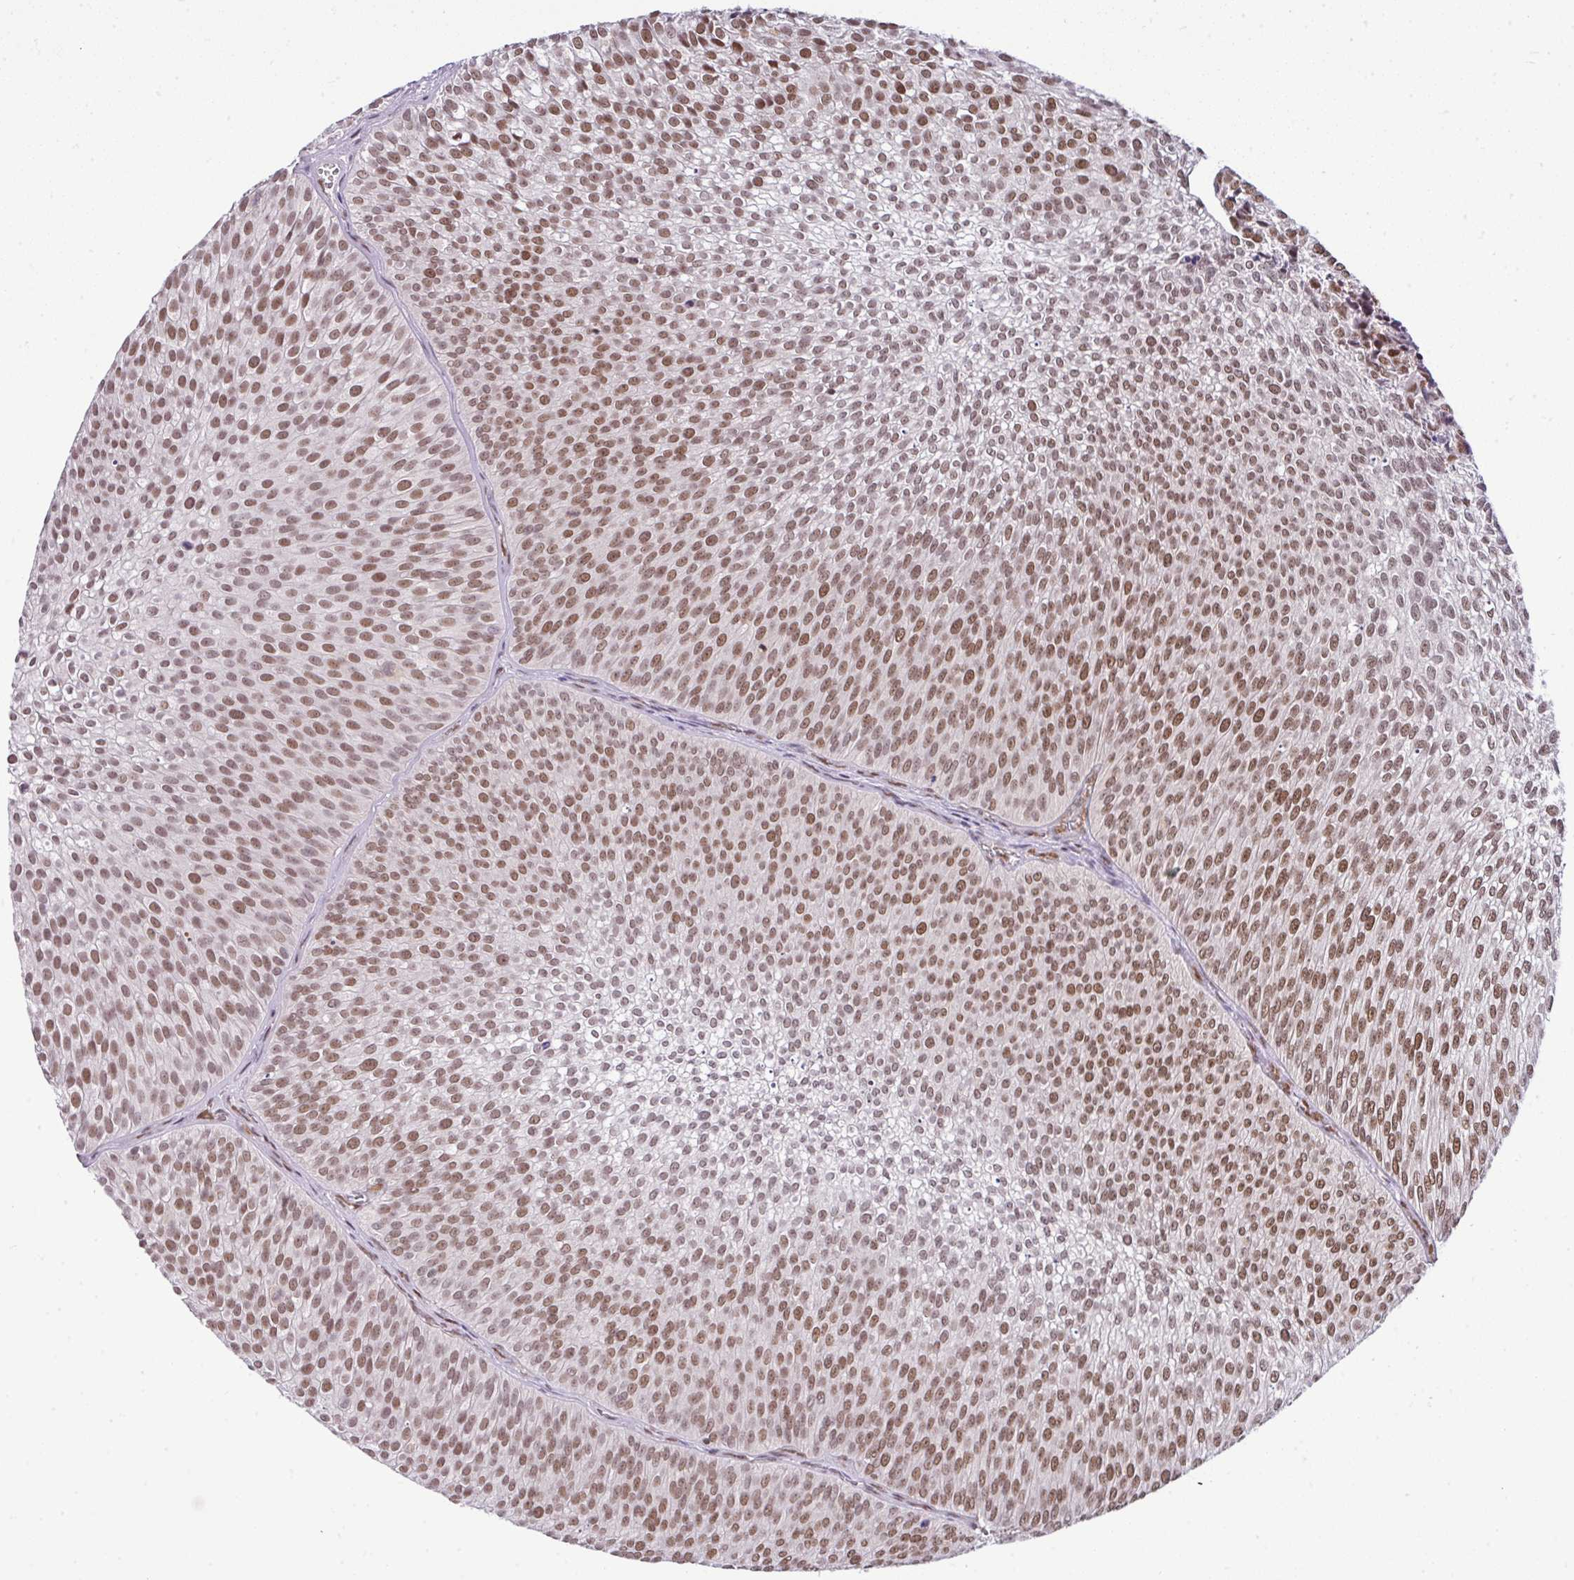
{"staining": {"intensity": "moderate", "quantity": ">75%", "location": "nuclear"}, "tissue": "urothelial cancer", "cell_type": "Tumor cells", "image_type": "cancer", "snomed": [{"axis": "morphology", "description": "Urothelial carcinoma, Low grade"}, {"axis": "topography", "description": "Urinary bladder"}], "caption": "Urothelial carcinoma (low-grade) stained with IHC displays moderate nuclear positivity in about >75% of tumor cells.", "gene": "PGAP4", "patient": {"sex": "male", "age": 91}}